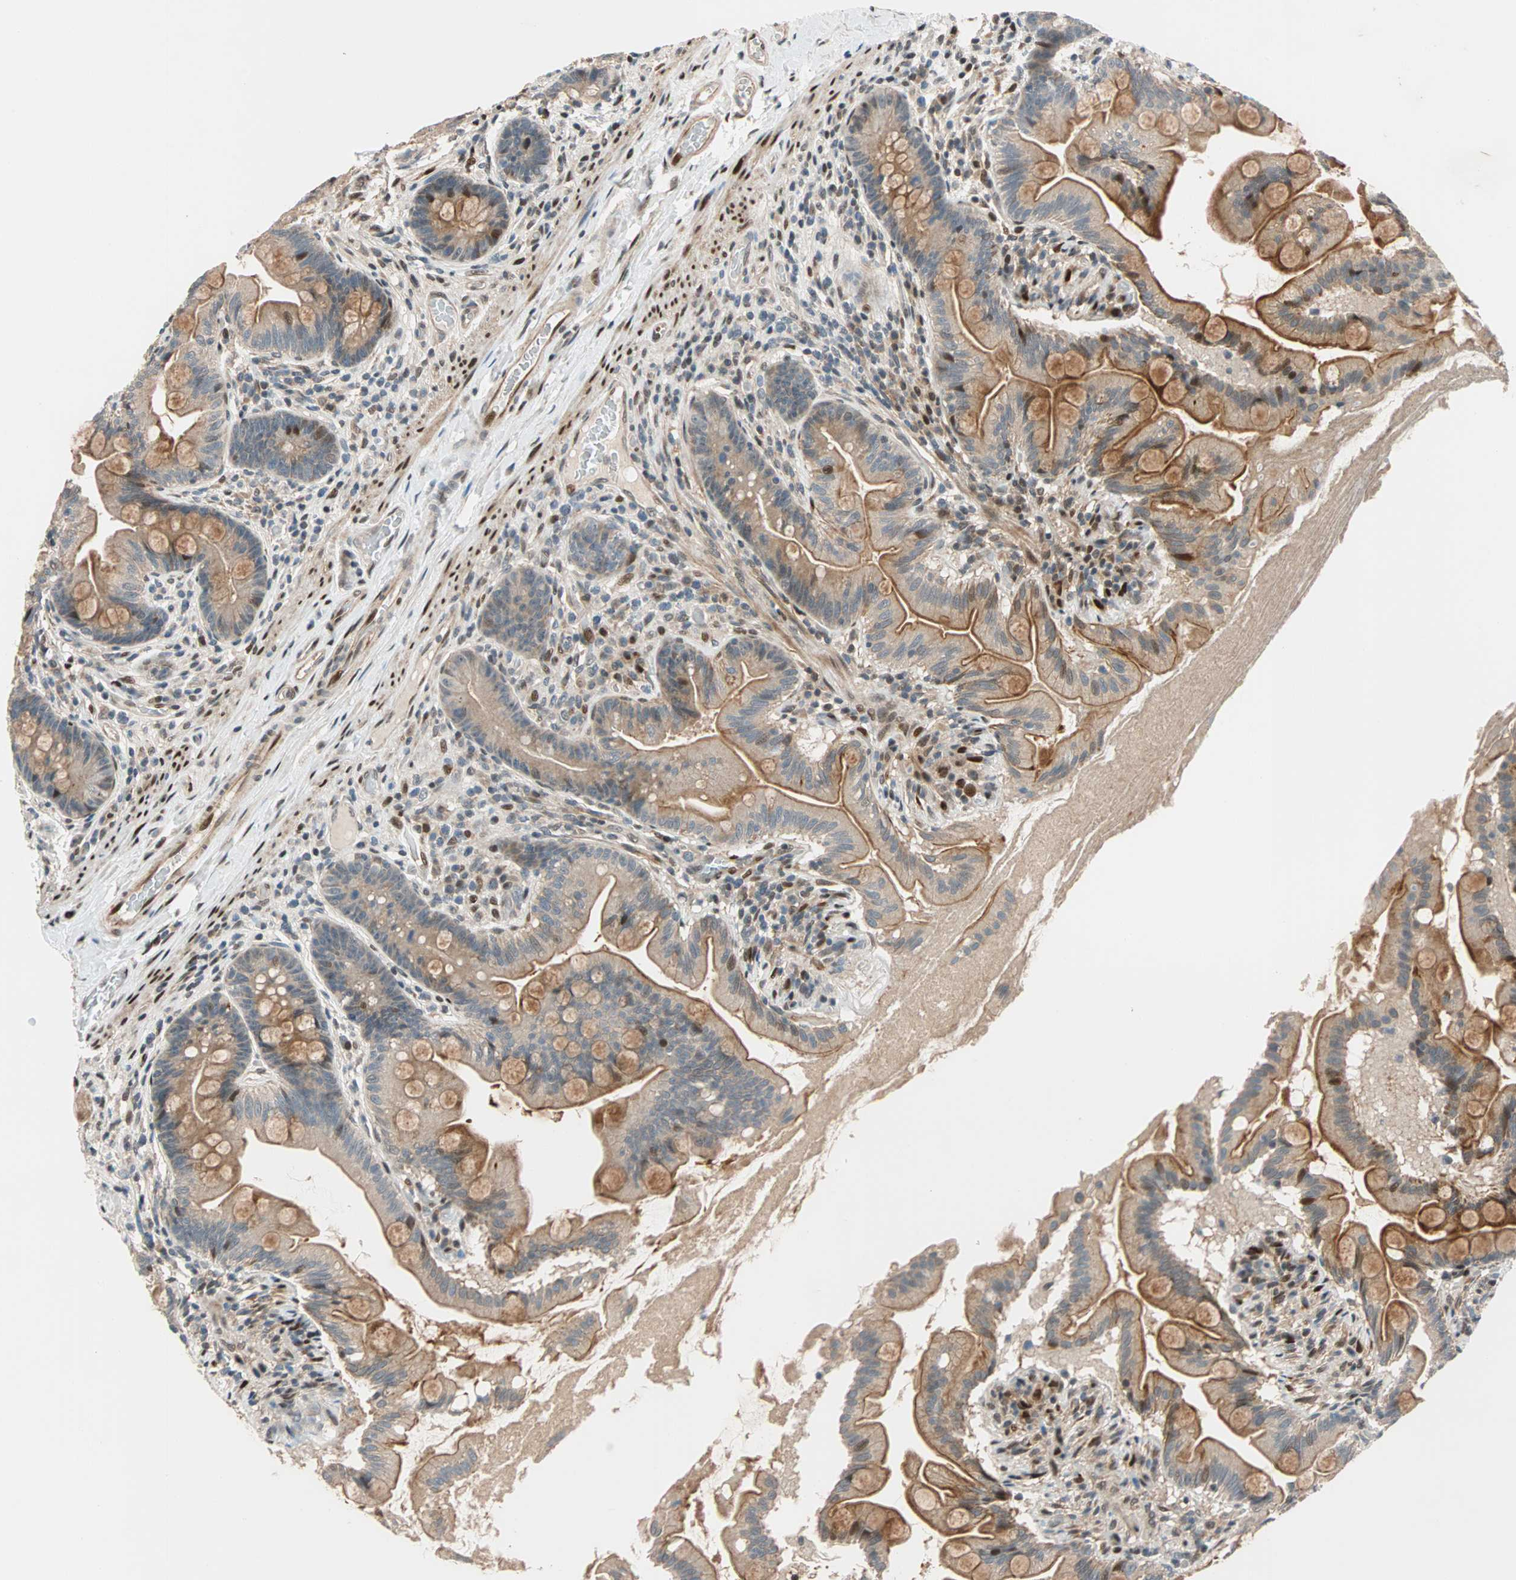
{"staining": {"intensity": "strong", "quantity": ">75%", "location": "cytoplasmic/membranous"}, "tissue": "small intestine", "cell_type": "Glandular cells", "image_type": "normal", "snomed": [{"axis": "morphology", "description": "Normal tissue, NOS"}, {"axis": "topography", "description": "Small intestine"}], "caption": "A high amount of strong cytoplasmic/membranous staining is seen in approximately >75% of glandular cells in normal small intestine.", "gene": "HECW1", "patient": {"sex": "female", "age": 56}}